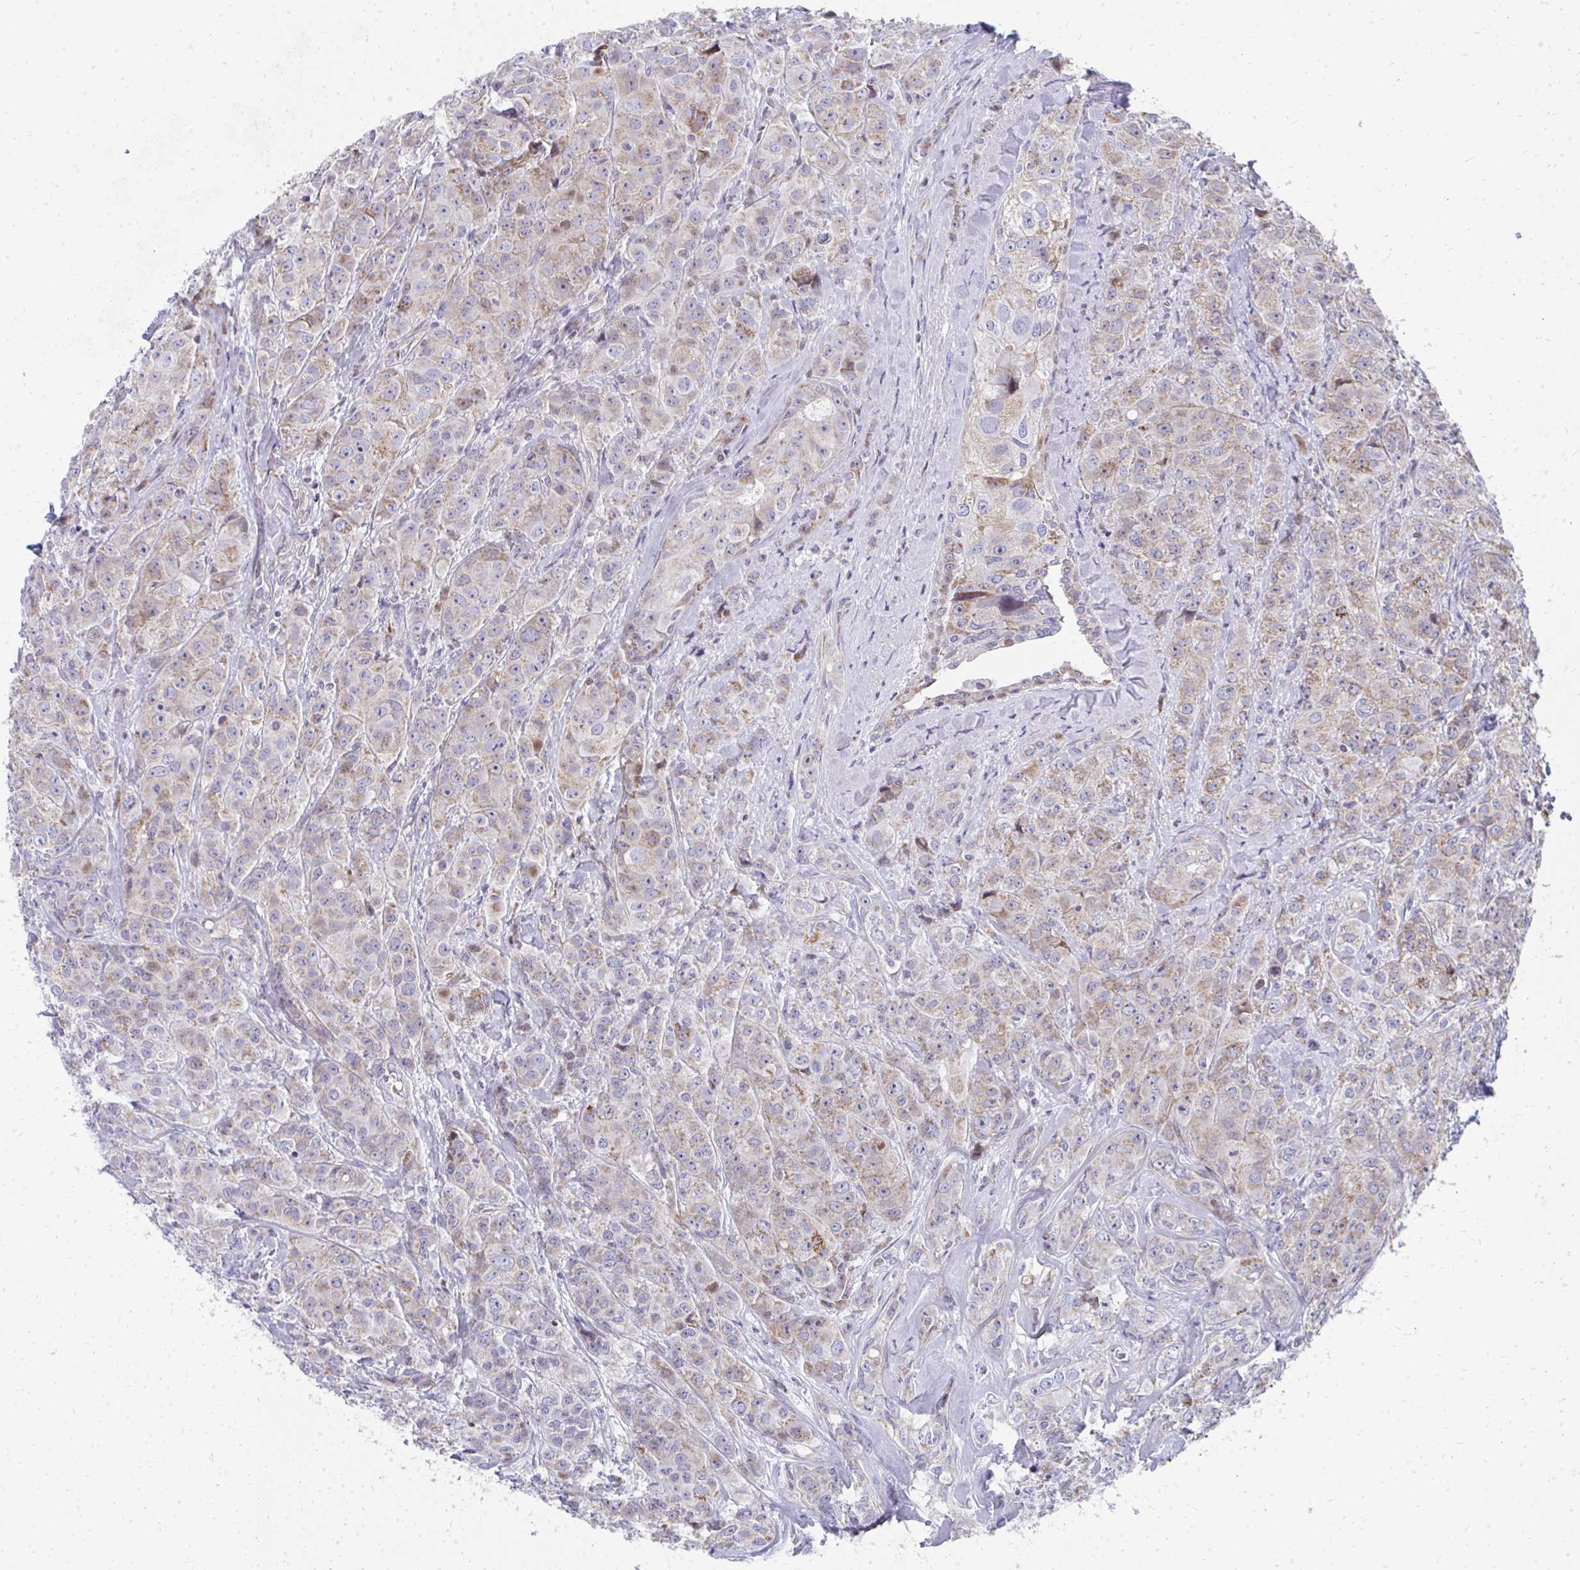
{"staining": {"intensity": "weak", "quantity": "25%-75%", "location": "cytoplasmic/membranous"}, "tissue": "breast cancer", "cell_type": "Tumor cells", "image_type": "cancer", "snomed": [{"axis": "morphology", "description": "Normal tissue, NOS"}, {"axis": "morphology", "description": "Duct carcinoma"}, {"axis": "topography", "description": "Breast"}], "caption": "A high-resolution image shows IHC staining of breast infiltrating ductal carcinoma, which shows weak cytoplasmic/membranous positivity in about 25%-75% of tumor cells.", "gene": "IL37", "patient": {"sex": "female", "age": 43}}